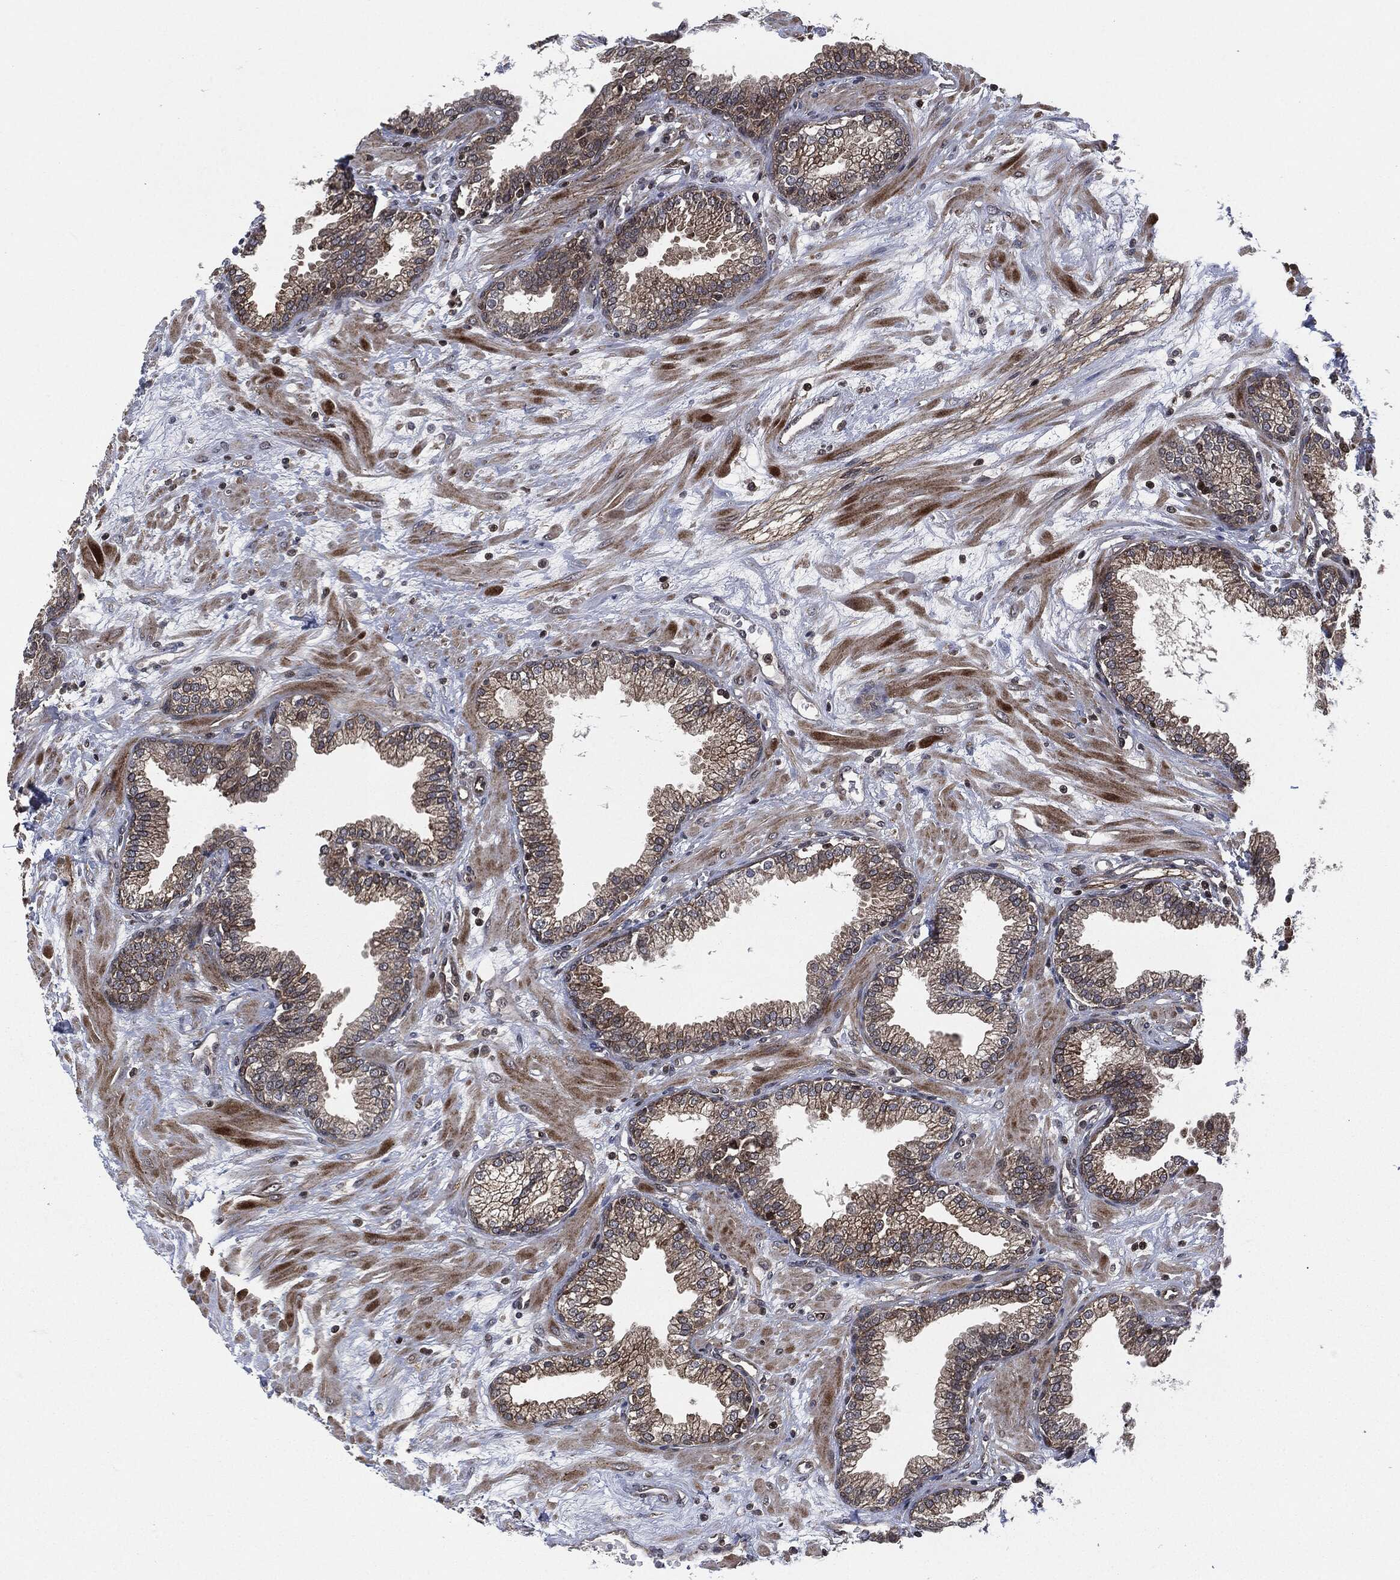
{"staining": {"intensity": "moderate", "quantity": "25%-75%", "location": "cytoplasmic/membranous"}, "tissue": "prostate", "cell_type": "Glandular cells", "image_type": "normal", "snomed": [{"axis": "morphology", "description": "Normal tissue, NOS"}, {"axis": "topography", "description": "Prostate"}], "caption": "Glandular cells show medium levels of moderate cytoplasmic/membranous expression in approximately 25%-75% of cells in unremarkable prostate.", "gene": "HRAS", "patient": {"sex": "male", "age": 64}}